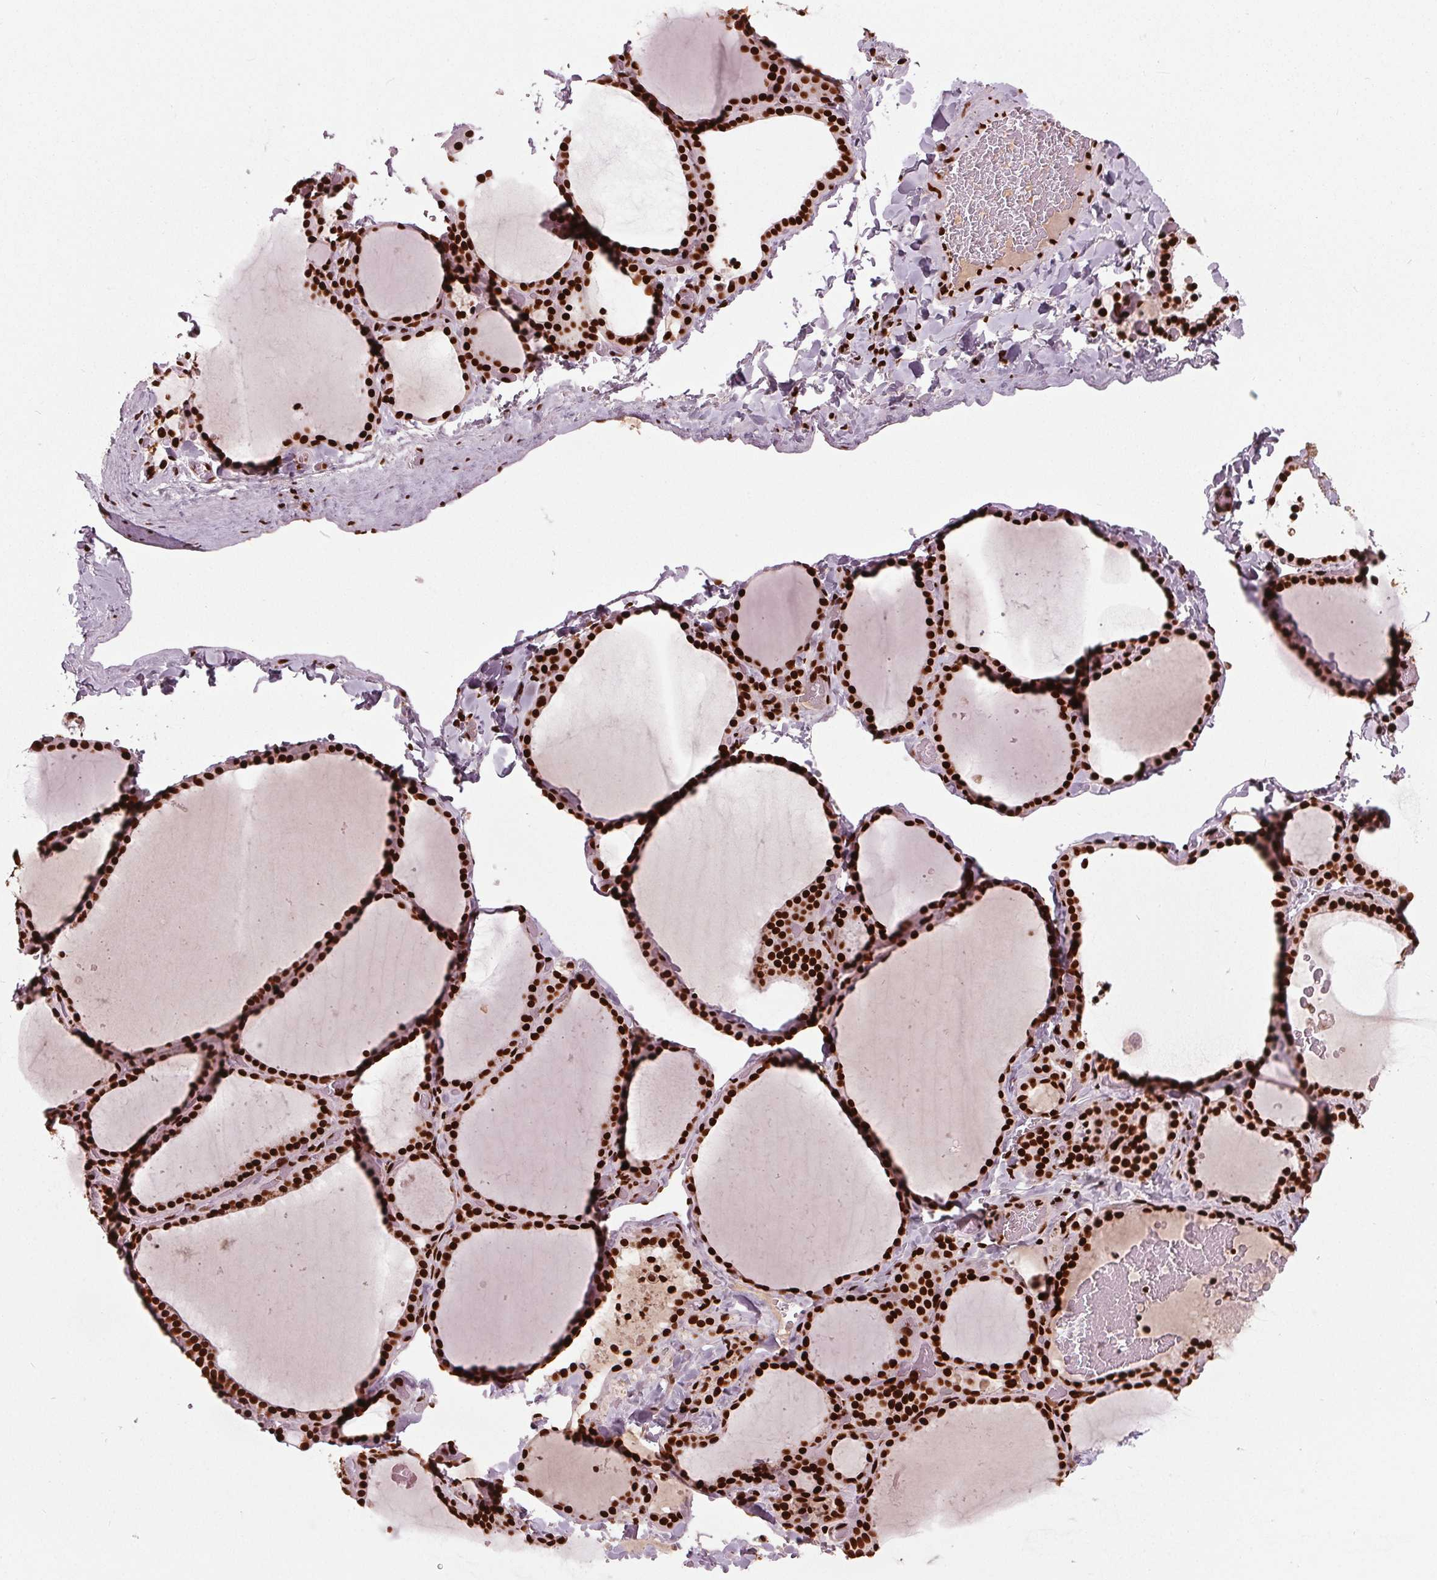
{"staining": {"intensity": "strong", "quantity": ">75%", "location": "nuclear"}, "tissue": "thyroid gland", "cell_type": "Glandular cells", "image_type": "normal", "snomed": [{"axis": "morphology", "description": "Normal tissue, NOS"}, {"axis": "topography", "description": "Thyroid gland"}], "caption": "This micrograph demonstrates normal thyroid gland stained with immunohistochemistry (IHC) to label a protein in brown. The nuclear of glandular cells show strong positivity for the protein. Nuclei are counter-stained blue.", "gene": "BRD4", "patient": {"sex": "female", "age": 22}}